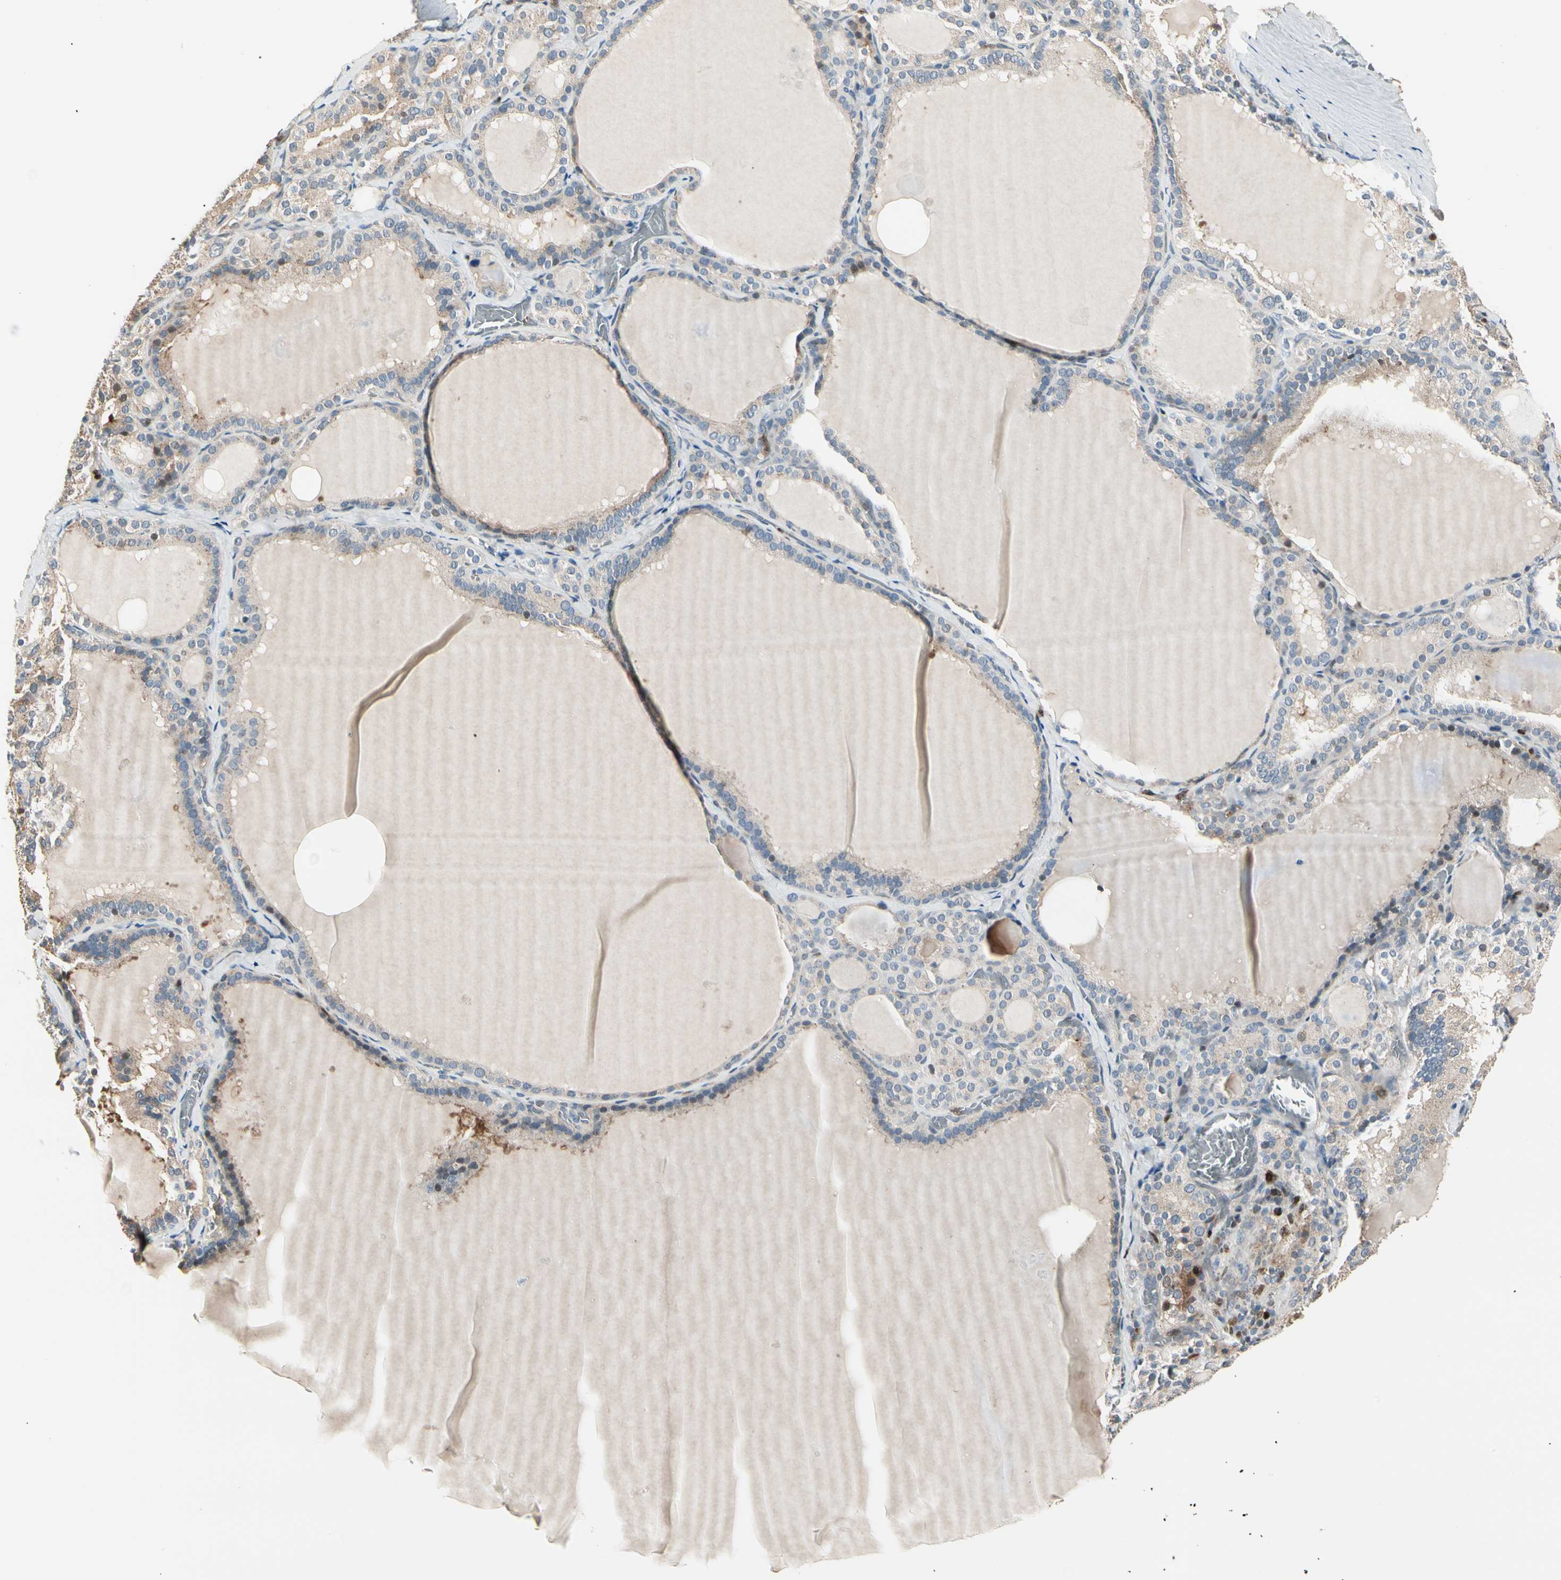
{"staining": {"intensity": "moderate", "quantity": "<25%", "location": "cytoplasmic/membranous"}, "tissue": "thyroid gland", "cell_type": "Glandular cells", "image_type": "normal", "snomed": [{"axis": "morphology", "description": "Normal tissue, NOS"}, {"axis": "topography", "description": "Thyroid gland"}], "caption": "About <25% of glandular cells in unremarkable thyroid gland exhibit moderate cytoplasmic/membranous protein staining as visualized by brown immunohistochemical staining.", "gene": "IP6K2", "patient": {"sex": "female", "age": 33}}